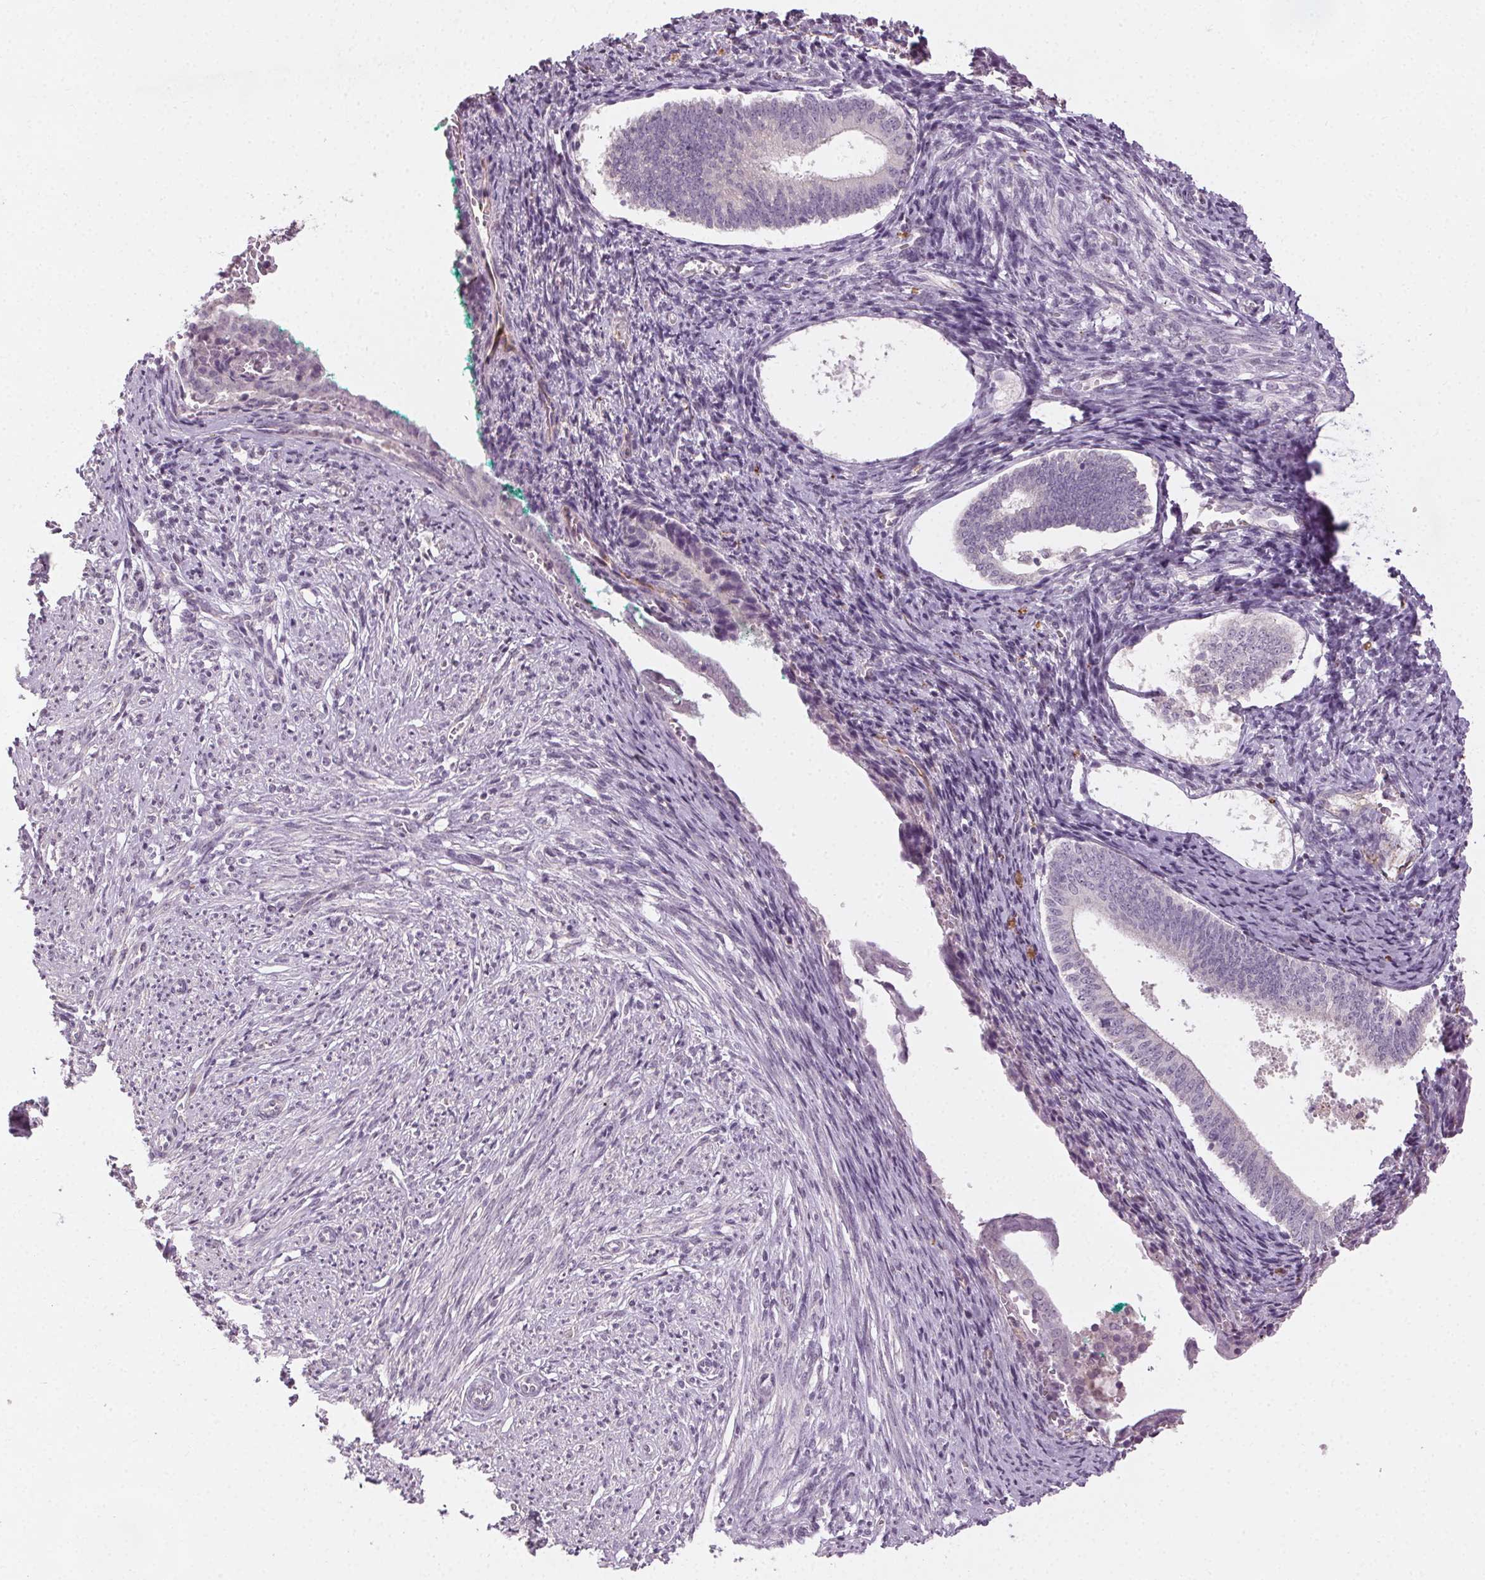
{"staining": {"intensity": "negative", "quantity": "none", "location": "none"}, "tissue": "endometrium", "cell_type": "Cells in endometrial stroma", "image_type": "normal", "snomed": [{"axis": "morphology", "description": "Normal tissue, NOS"}, {"axis": "topography", "description": "Endometrium"}], "caption": "An IHC micrograph of unremarkable endometrium is shown. There is no staining in cells in endometrial stroma of endometrium. (DAB (3,3'-diaminobenzidine) IHC with hematoxylin counter stain).", "gene": "CLTRN", "patient": {"sex": "female", "age": 50}}